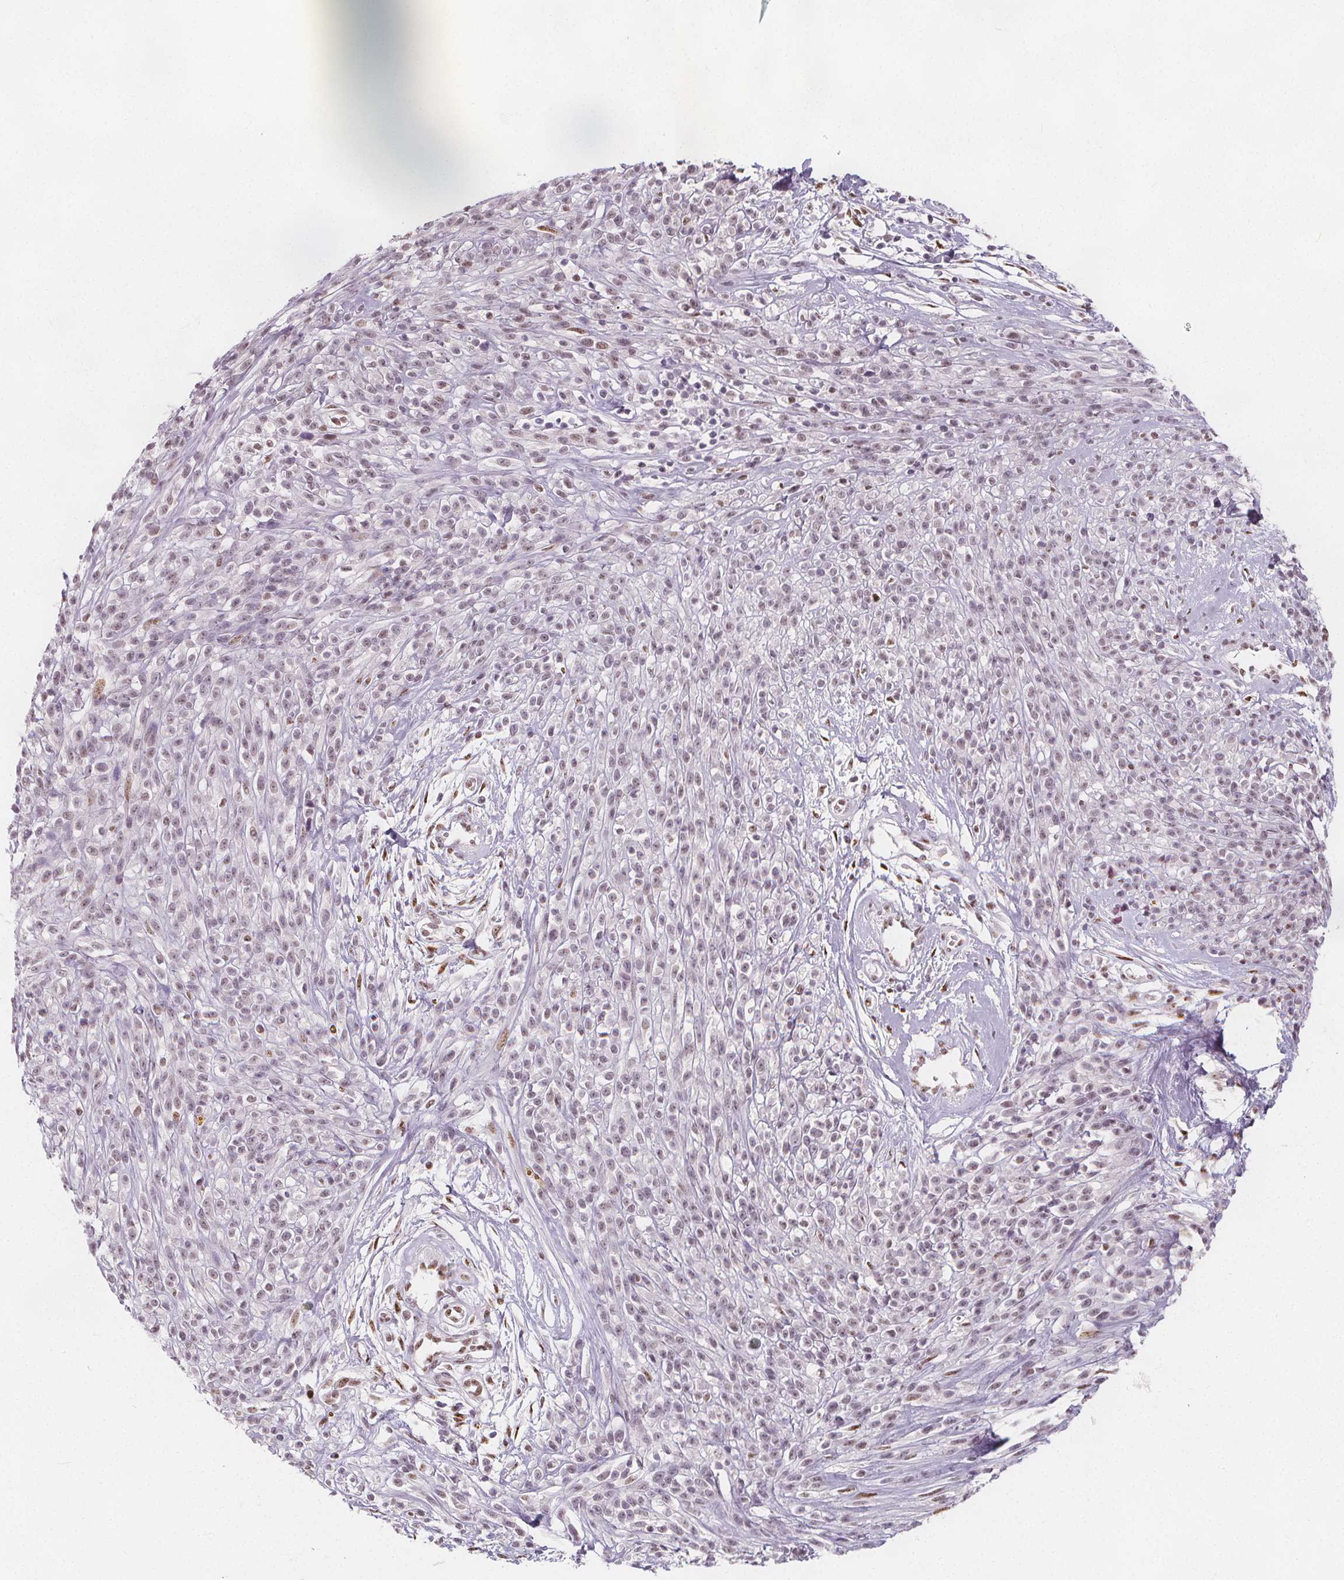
{"staining": {"intensity": "negative", "quantity": "none", "location": "none"}, "tissue": "melanoma", "cell_type": "Tumor cells", "image_type": "cancer", "snomed": [{"axis": "morphology", "description": "Malignant melanoma, NOS"}, {"axis": "topography", "description": "Skin"}, {"axis": "topography", "description": "Skin of trunk"}], "caption": "The image demonstrates no staining of tumor cells in melanoma.", "gene": "DRC3", "patient": {"sex": "male", "age": 74}}